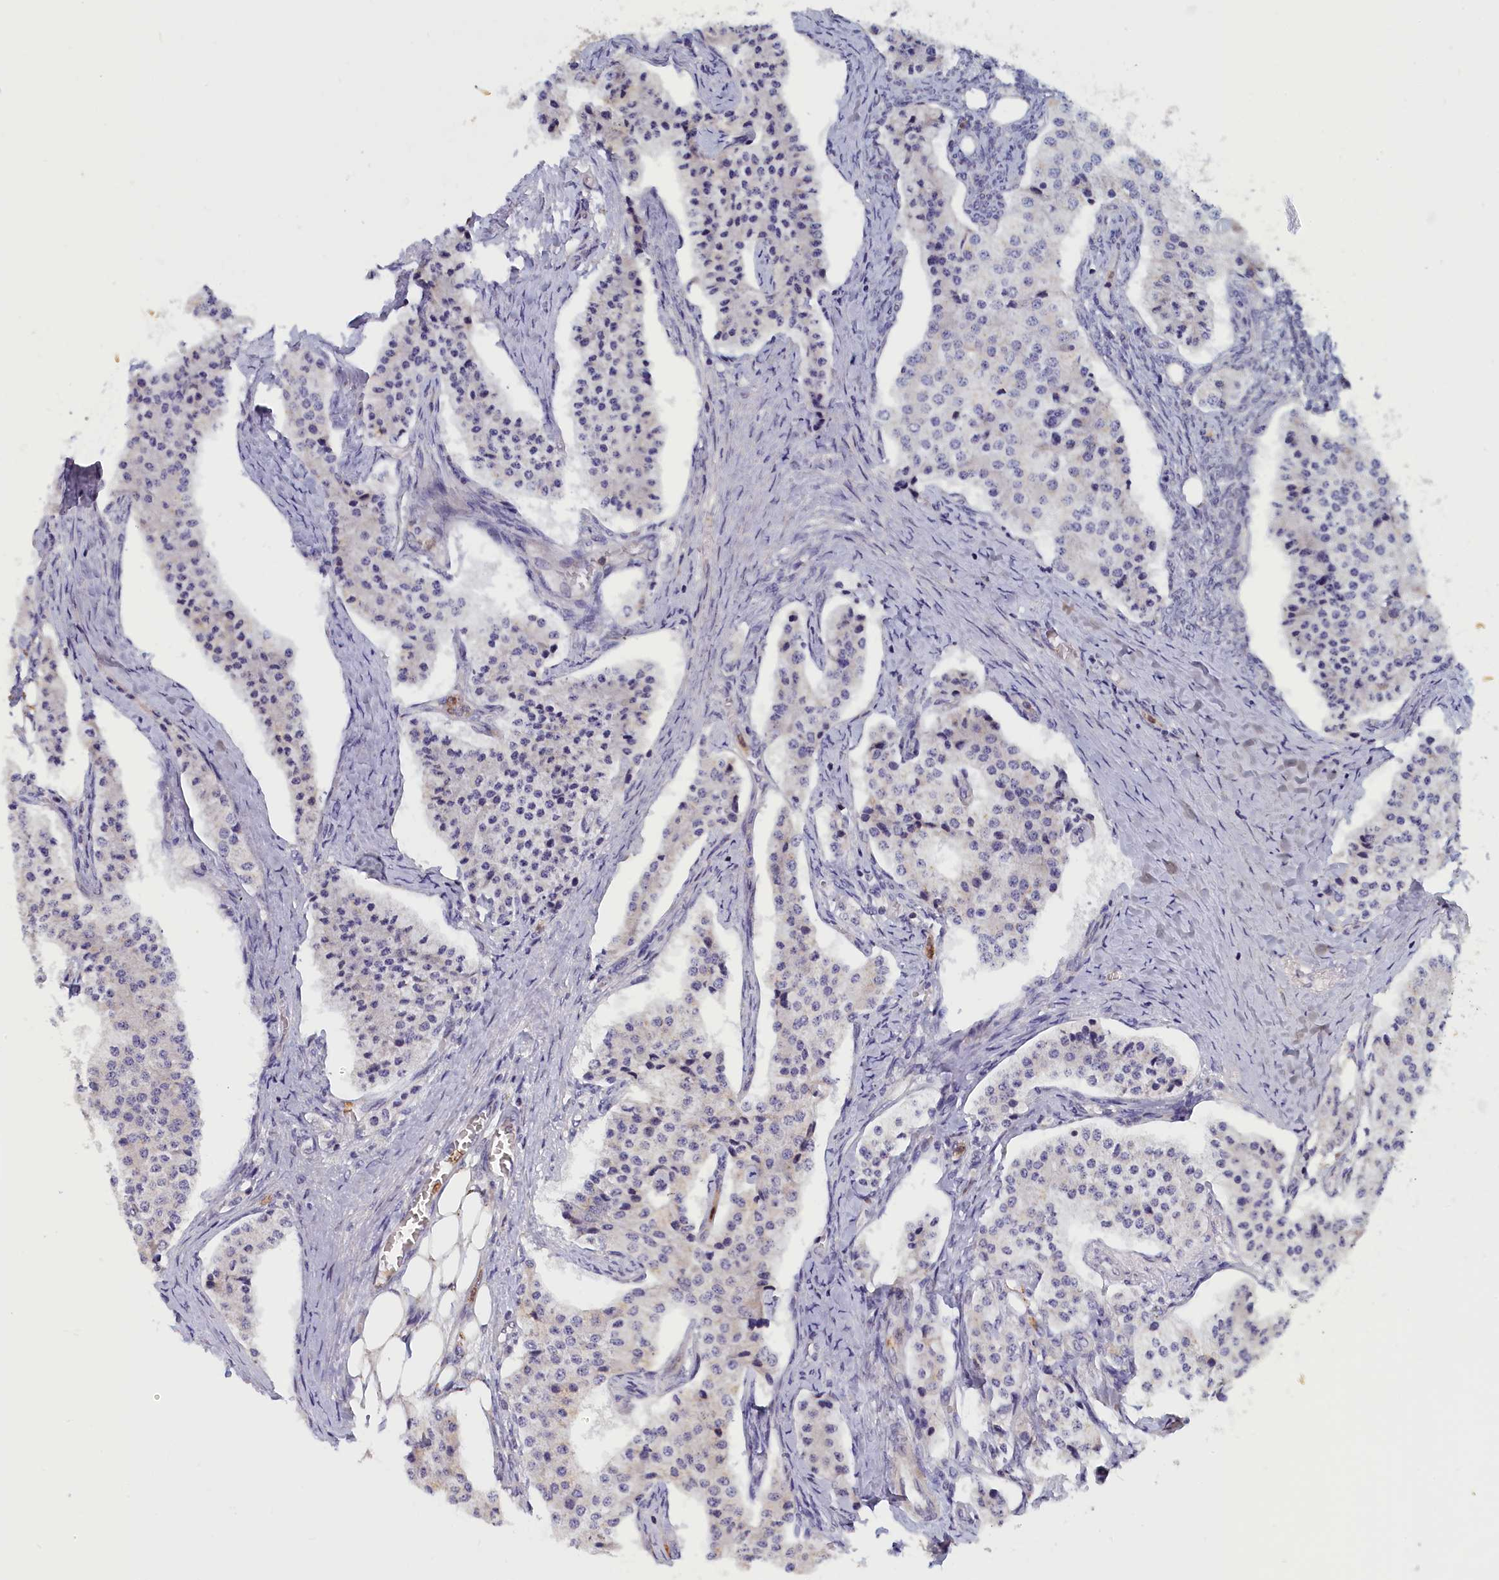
{"staining": {"intensity": "negative", "quantity": "none", "location": "none"}, "tissue": "carcinoid", "cell_type": "Tumor cells", "image_type": "cancer", "snomed": [{"axis": "morphology", "description": "Carcinoid, malignant, NOS"}, {"axis": "topography", "description": "Colon"}], "caption": "A high-resolution photomicrograph shows IHC staining of malignant carcinoid, which displays no significant expression in tumor cells.", "gene": "EPB41L4B", "patient": {"sex": "female", "age": 52}}